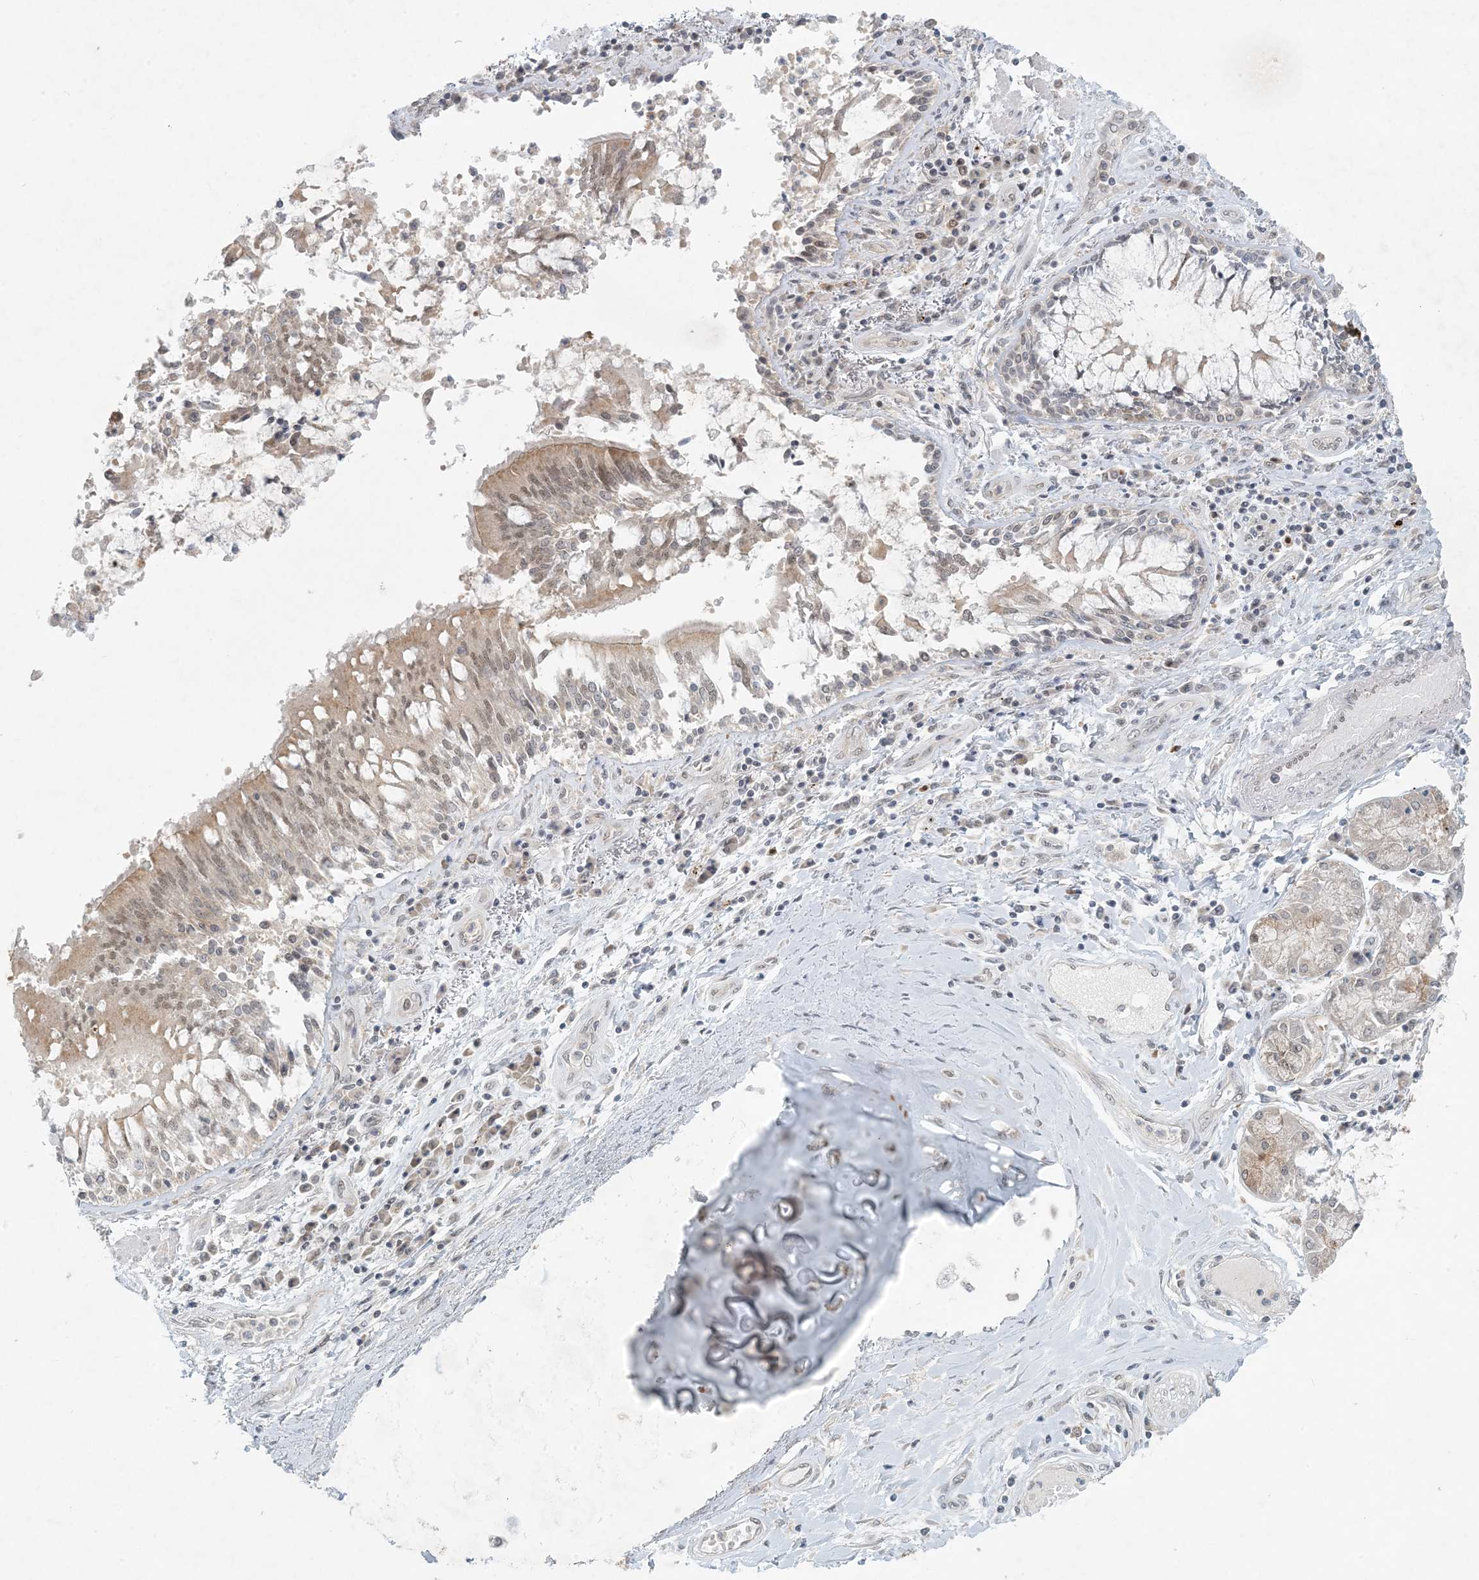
{"staining": {"intensity": "negative", "quantity": "none", "location": "none"}, "tissue": "adipose tissue", "cell_type": "Adipocytes", "image_type": "normal", "snomed": [{"axis": "morphology", "description": "Normal tissue, NOS"}, {"axis": "topography", "description": "Cartilage tissue"}, {"axis": "topography", "description": "Bronchus"}, {"axis": "topography", "description": "Lung"}, {"axis": "topography", "description": "Peripheral nerve tissue"}], "caption": "Unremarkable adipose tissue was stained to show a protein in brown. There is no significant expression in adipocytes. Brightfield microscopy of IHC stained with DAB (3,3'-diaminobenzidine) (brown) and hematoxylin (blue), captured at high magnification.", "gene": "OBI1", "patient": {"sex": "female", "age": 49}}